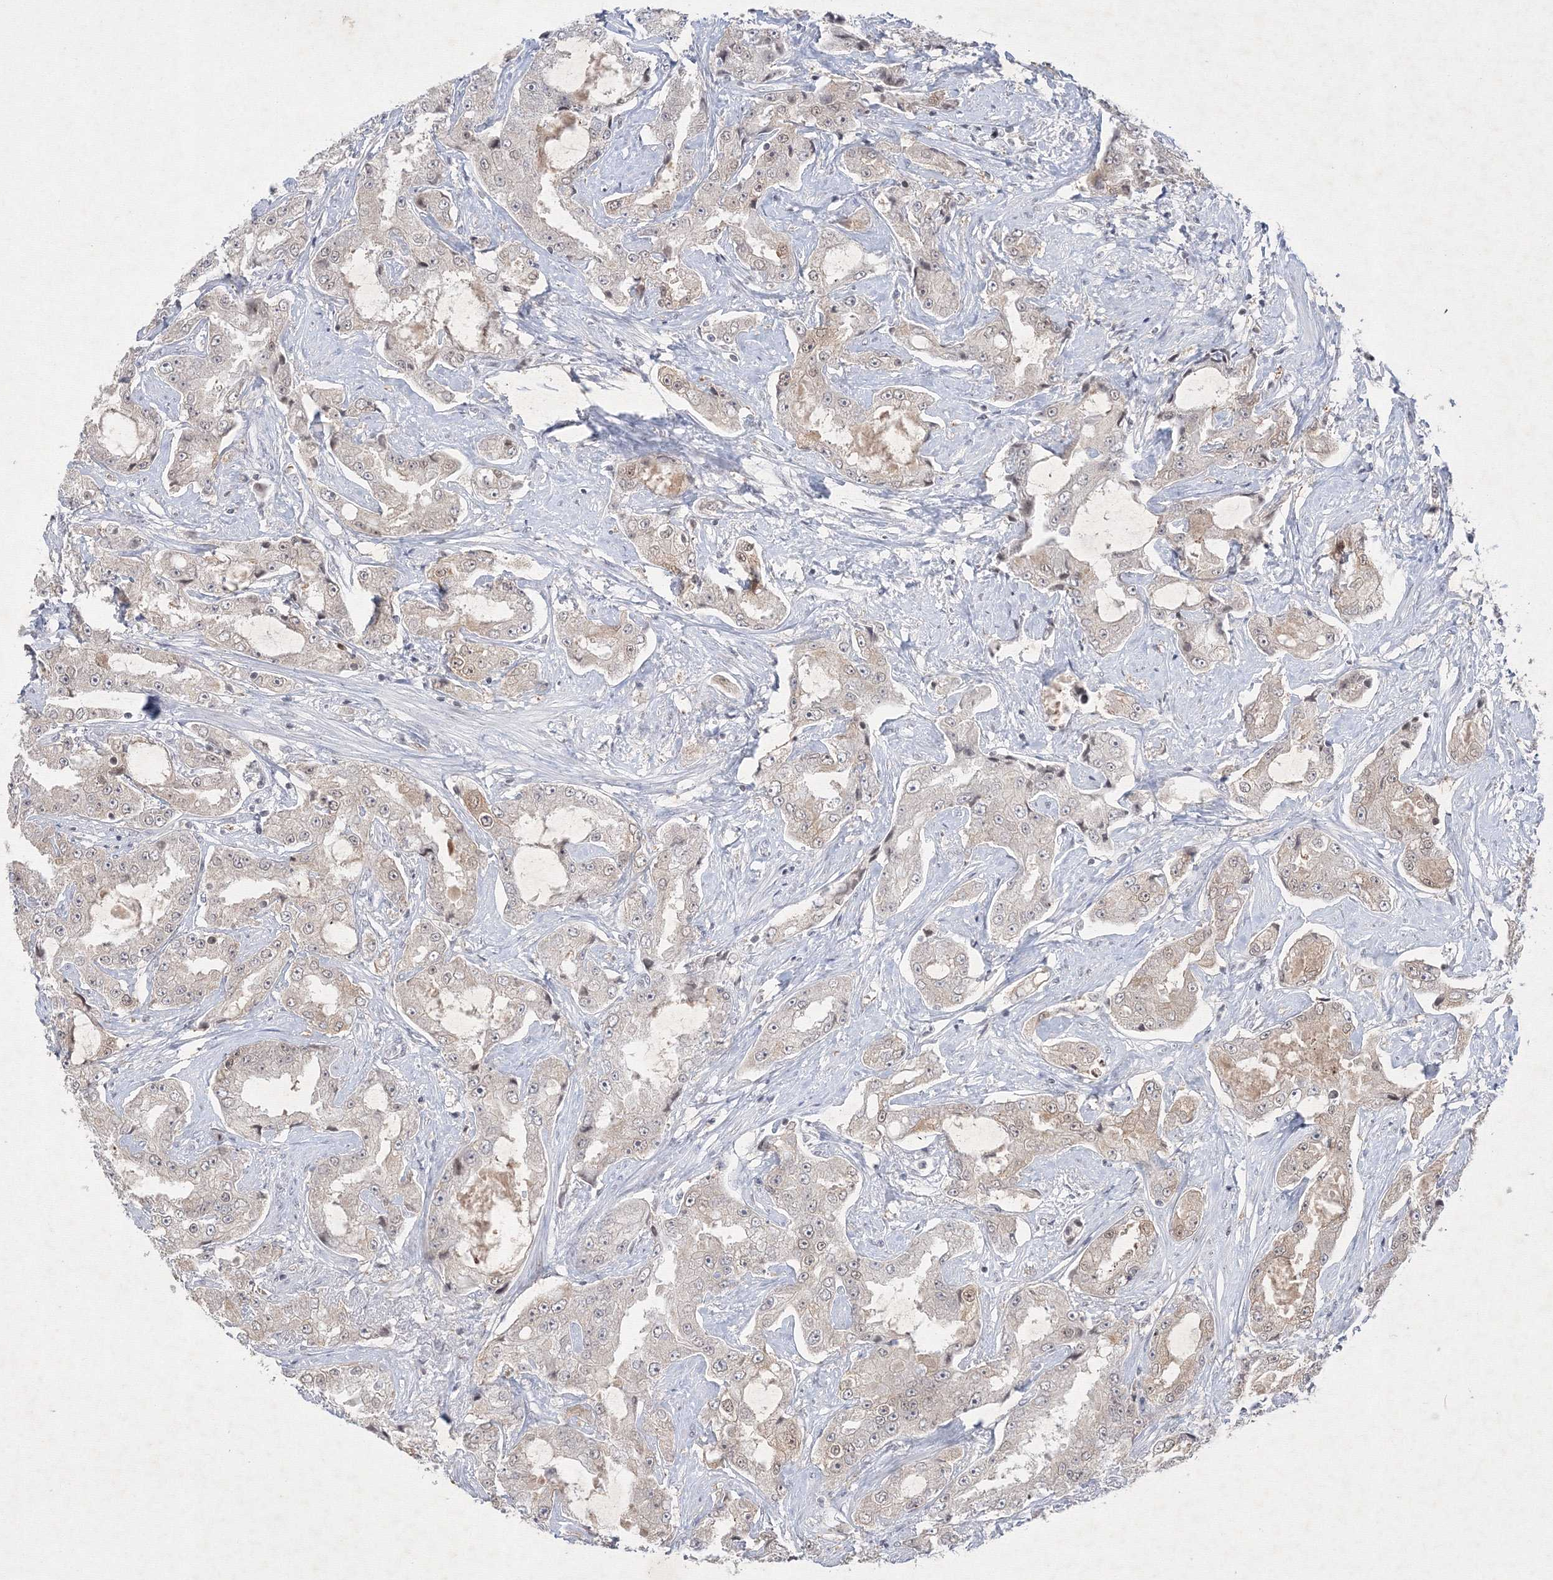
{"staining": {"intensity": "weak", "quantity": "<25%", "location": "cytoplasmic/membranous"}, "tissue": "prostate cancer", "cell_type": "Tumor cells", "image_type": "cancer", "snomed": [{"axis": "morphology", "description": "Adenocarcinoma, High grade"}, {"axis": "topography", "description": "Prostate"}], "caption": "A high-resolution micrograph shows immunohistochemistry staining of high-grade adenocarcinoma (prostate), which shows no significant positivity in tumor cells.", "gene": "NXPE3", "patient": {"sex": "male", "age": 73}}